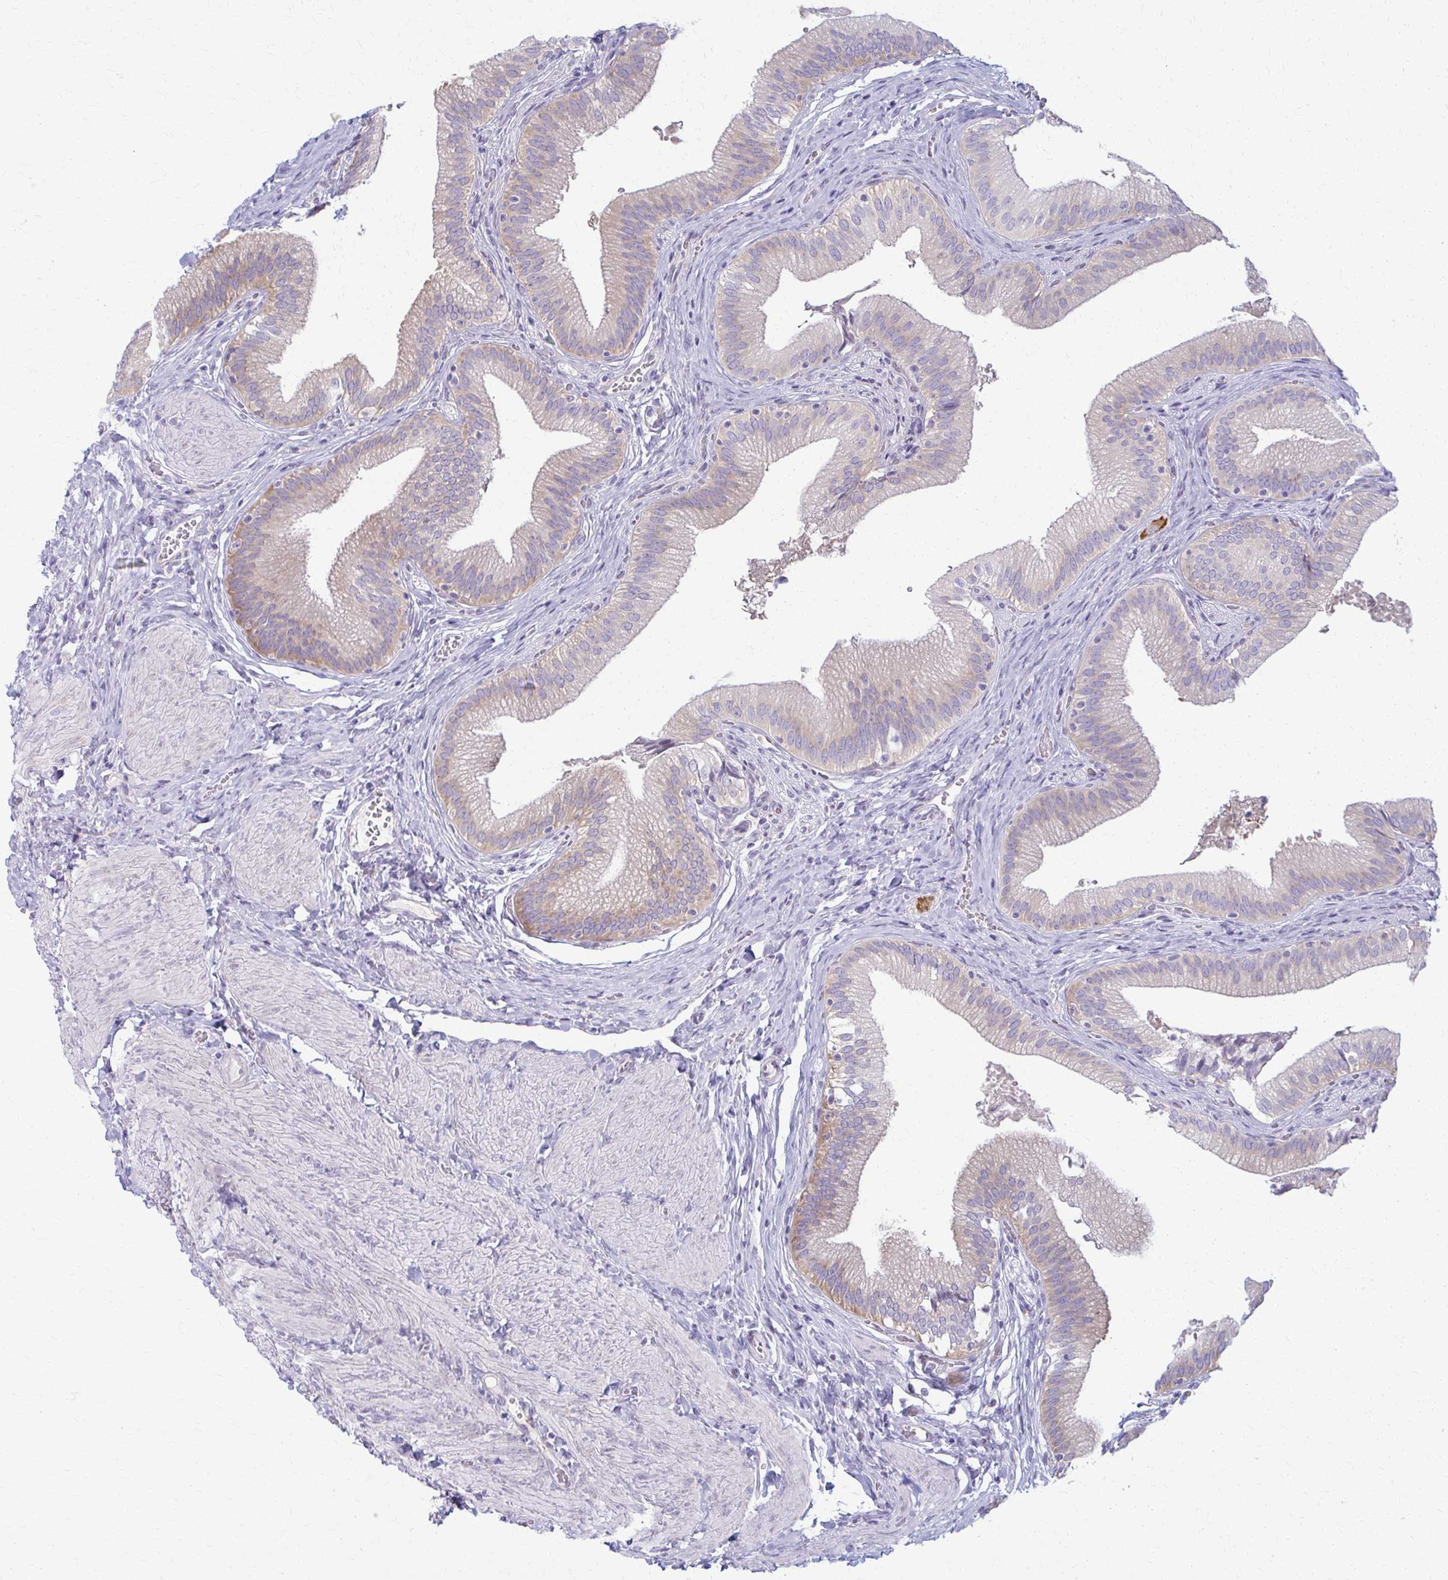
{"staining": {"intensity": "weak", "quantity": "25%-75%", "location": "cytoplasmic/membranous"}, "tissue": "gallbladder", "cell_type": "Glandular cells", "image_type": "normal", "snomed": [{"axis": "morphology", "description": "Normal tissue, NOS"}, {"axis": "topography", "description": "Gallbladder"}, {"axis": "topography", "description": "Peripheral nerve tissue"}], "caption": "Human gallbladder stained for a protein (brown) reveals weak cytoplasmic/membranous positive staining in approximately 25%-75% of glandular cells.", "gene": "PRKRA", "patient": {"sex": "male", "age": 17}}